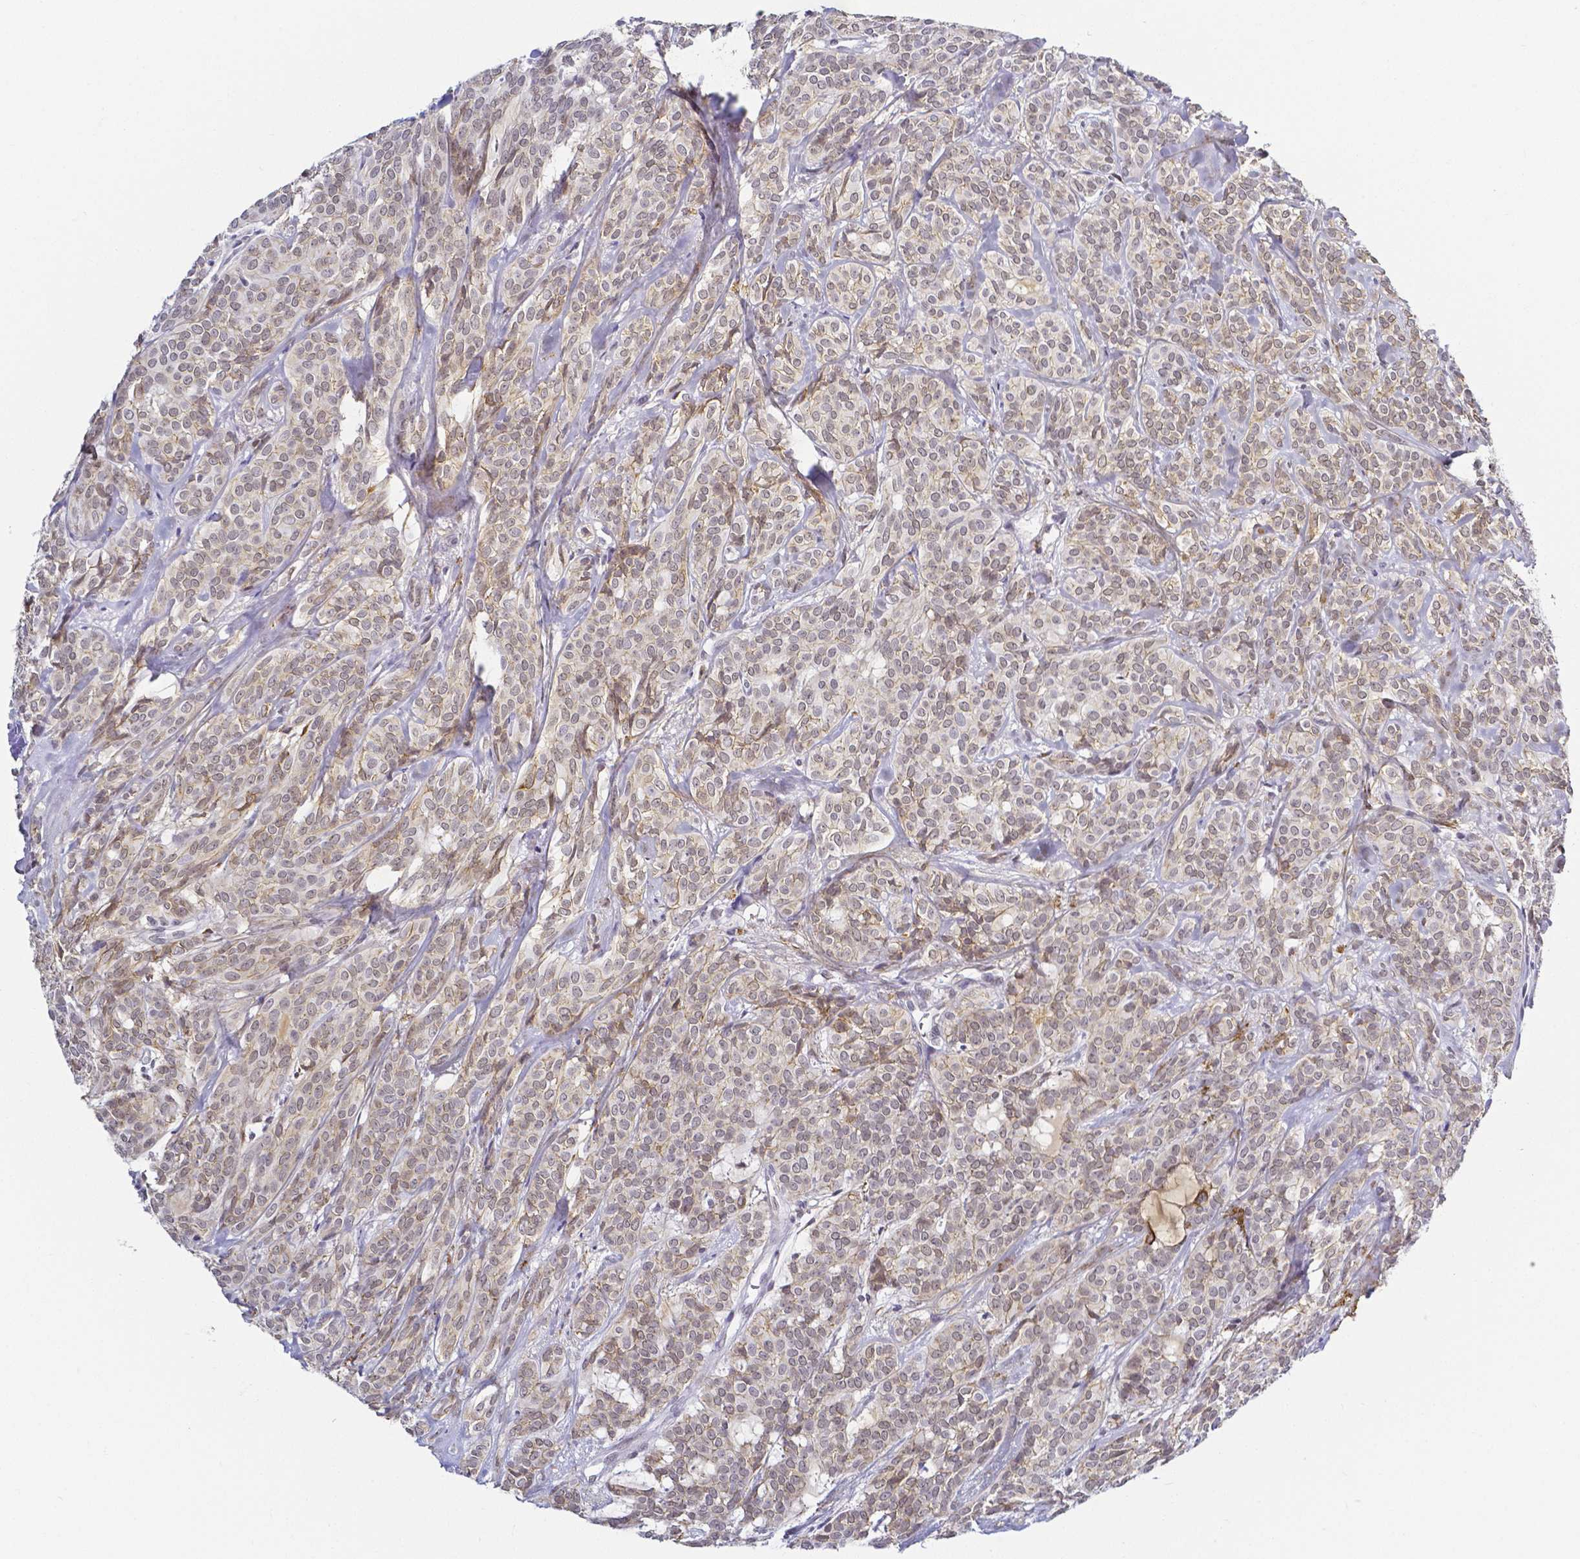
{"staining": {"intensity": "weak", "quantity": "25%-75%", "location": "cytoplasmic/membranous,nuclear"}, "tissue": "head and neck cancer", "cell_type": "Tumor cells", "image_type": "cancer", "snomed": [{"axis": "morphology", "description": "Adenocarcinoma, NOS"}, {"axis": "topography", "description": "Head-Neck"}], "caption": "Tumor cells reveal low levels of weak cytoplasmic/membranous and nuclear expression in about 25%-75% of cells in adenocarcinoma (head and neck).", "gene": "FAM83G", "patient": {"sex": "female", "age": 57}}